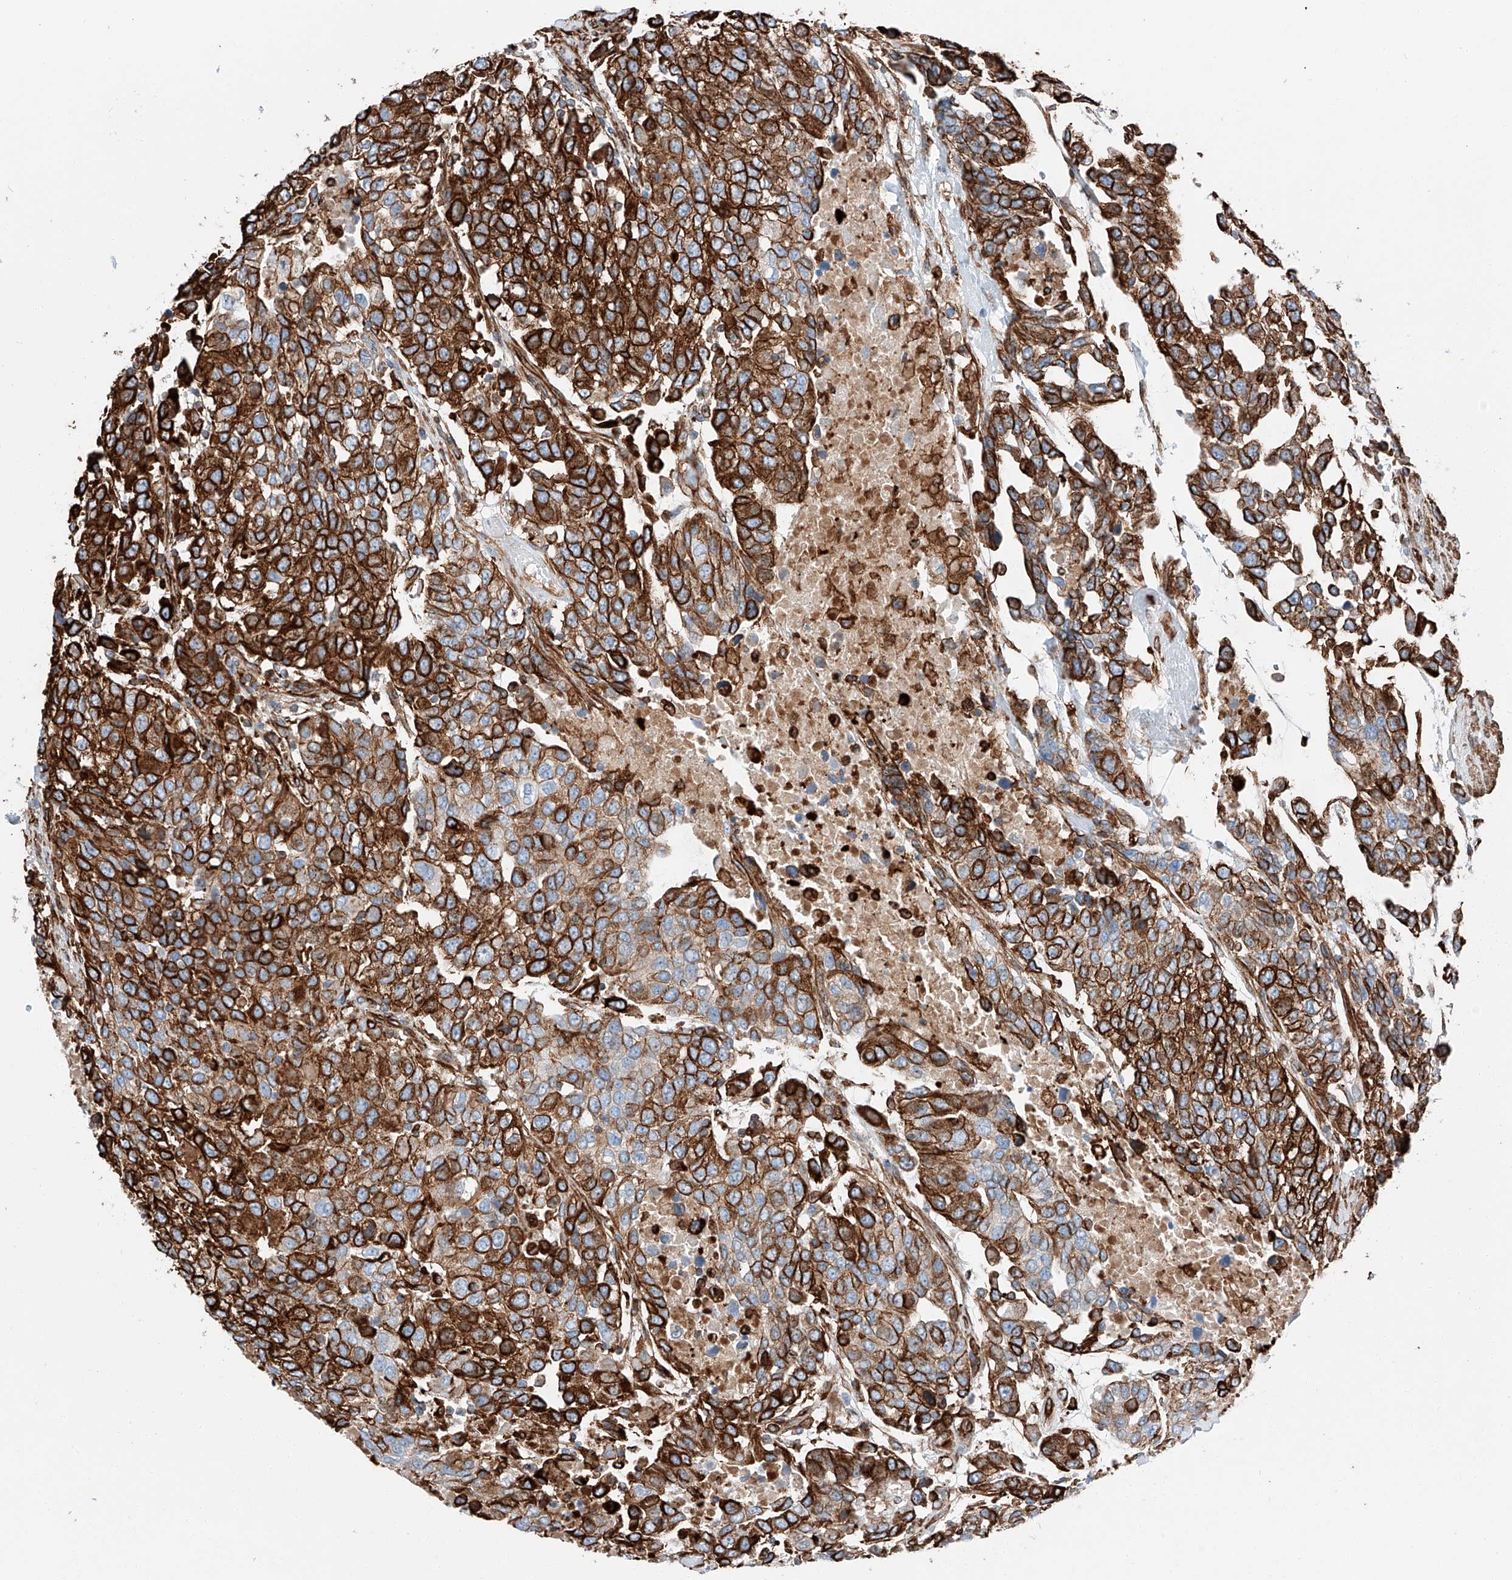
{"staining": {"intensity": "strong", "quantity": ">75%", "location": "cytoplasmic/membranous"}, "tissue": "urothelial cancer", "cell_type": "Tumor cells", "image_type": "cancer", "snomed": [{"axis": "morphology", "description": "Urothelial carcinoma, High grade"}, {"axis": "topography", "description": "Urinary bladder"}], "caption": "A high amount of strong cytoplasmic/membranous expression is appreciated in approximately >75% of tumor cells in urothelial cancer tissue.", "gene": "ZNF804A", "patient": {"sex": "female", "age": 80}}